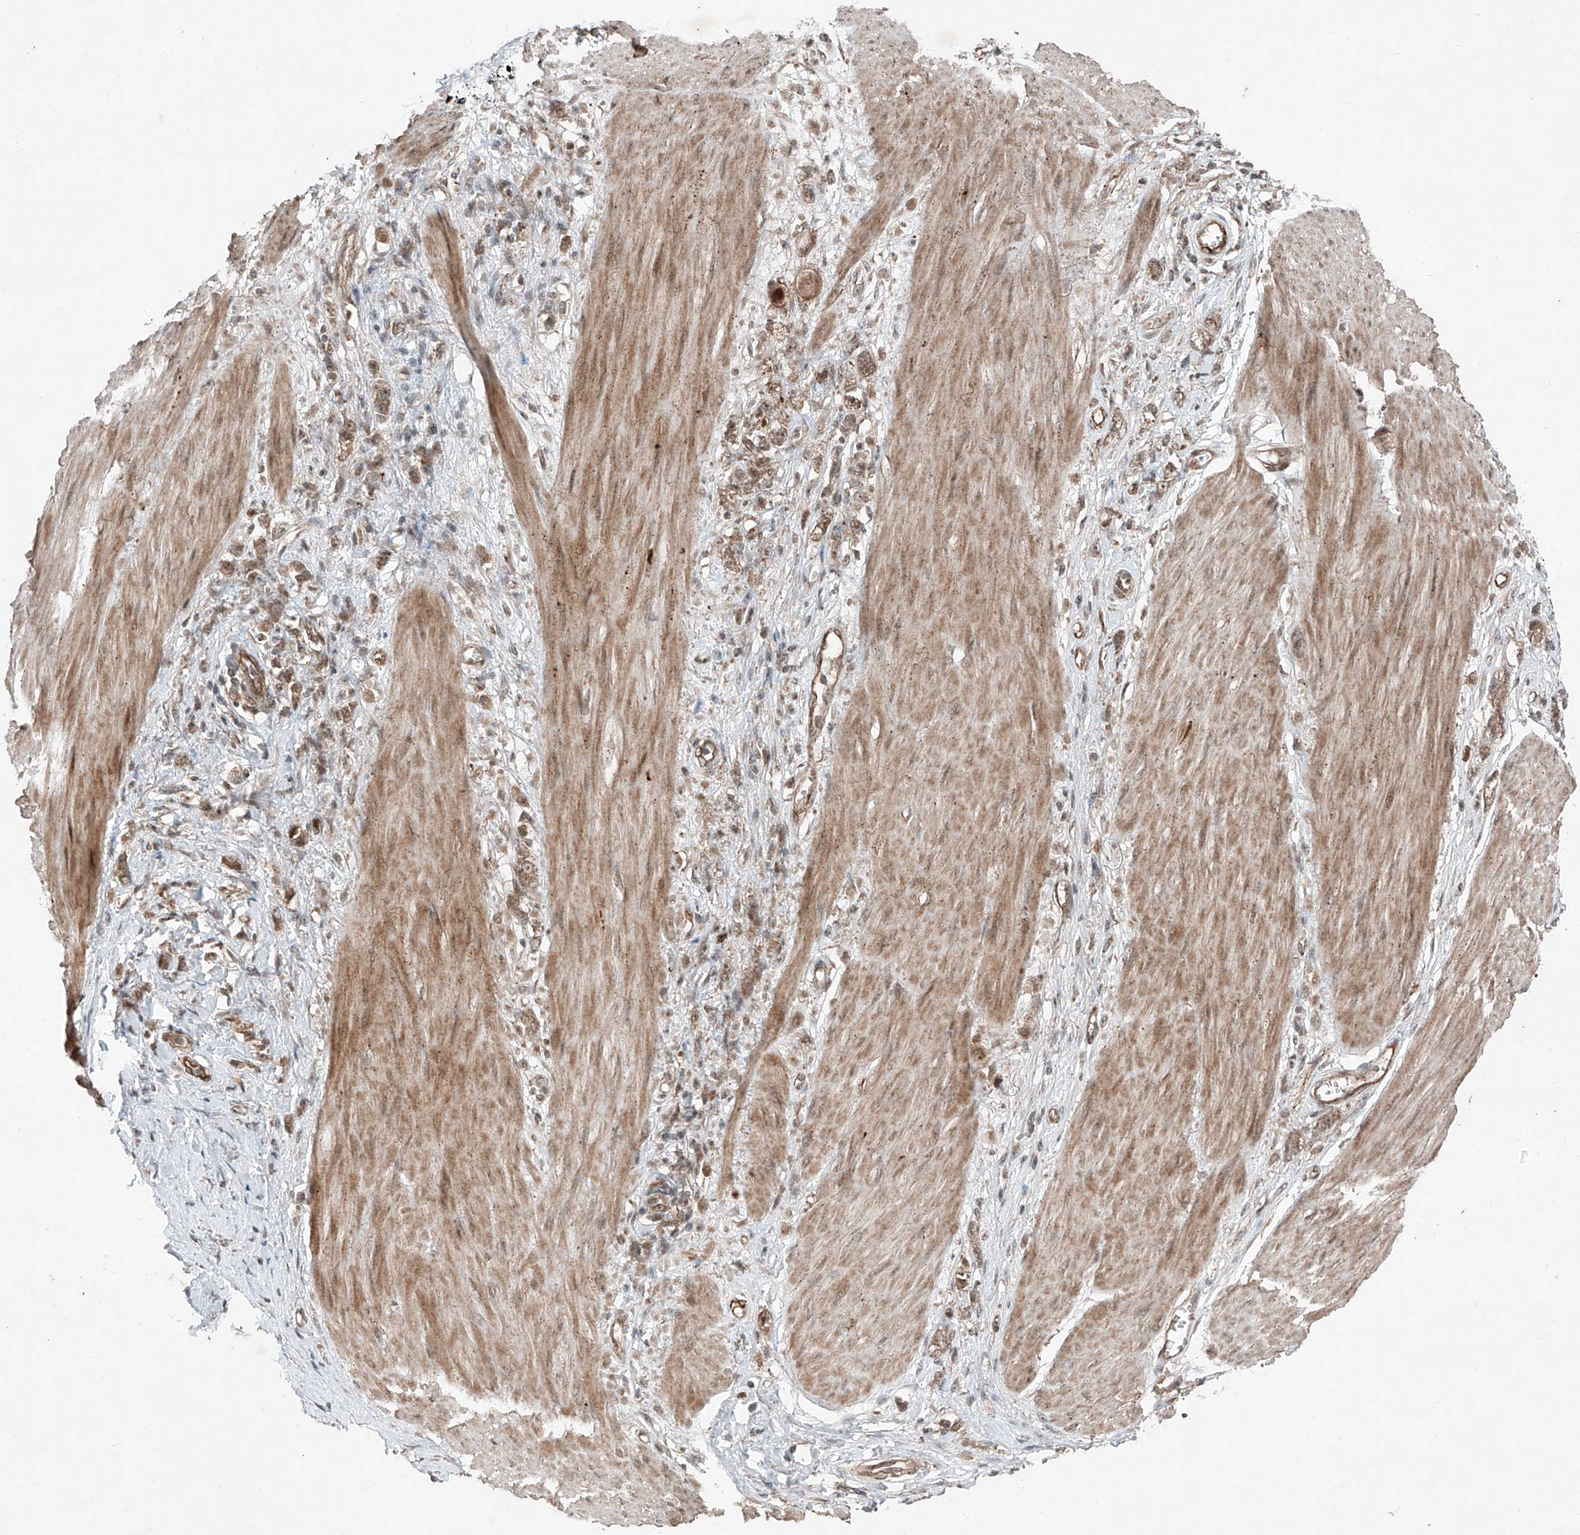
{"staining": {"intensity": "weak", "quantity": ">75%", "location": "cytoplasmic/membranous"}, "tissue": "stomach cancer", "cell_type": "Tumor cells", "image_type": "cancer", "snomed": [{"axis": "morphology", "description": "Adenocarcinoma, NOS"}, {"axis": "topography", "description": "Stomach"}], "caption": "Immunohistochemical staining of stomach cancer (adenocarcinoma) demonstrates low levels of weak cytoplasmic/membranous staining in approximately >75% of tumor cells. The staining was performed using DAB (3,3'-diaminobenzidine) to visualize the protein expression in brown, while the nuclei were stained in blue with hematoxylin (Magnification: 20x).", "gene": "ZNF620", "patient": {"sex": "female", "age": 76}}